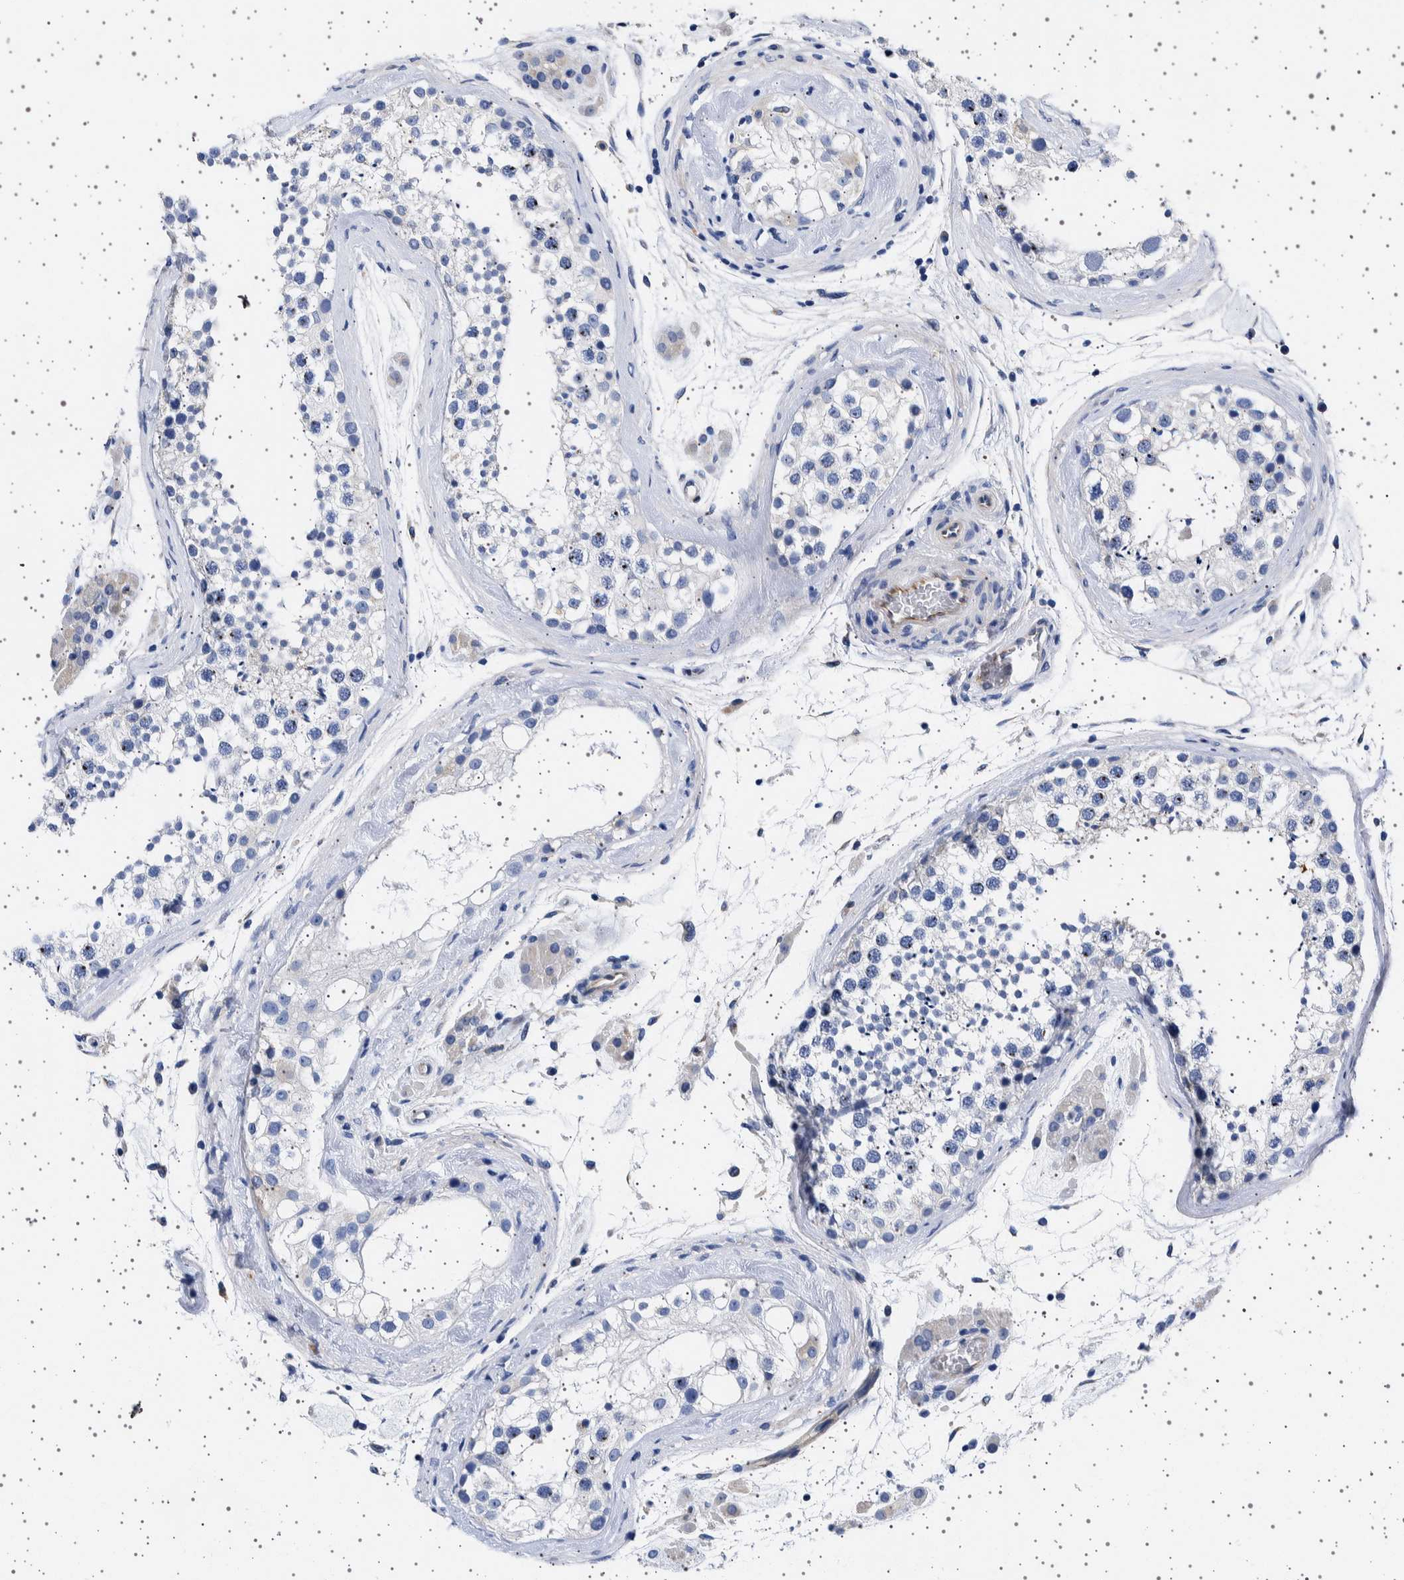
{"staining": {"intensity": "negative", "quantity": "none", "location": "none"}, "tissue": "testis", "cell_type": "Cells in seminiferous ducts", "image_type": "normal", "snomed": [{"axis": "morphology", "description": "Normal tissue, NOS"}, {"axis": "topography", "description": "Testis"}], "caption": "This is an IHC micrograph of unremarkable human testis. There is no positivity in cells in seminiferous ducts.", "gene": "SEPTIN4", "patient": {"sex": "male", "age": 46}}